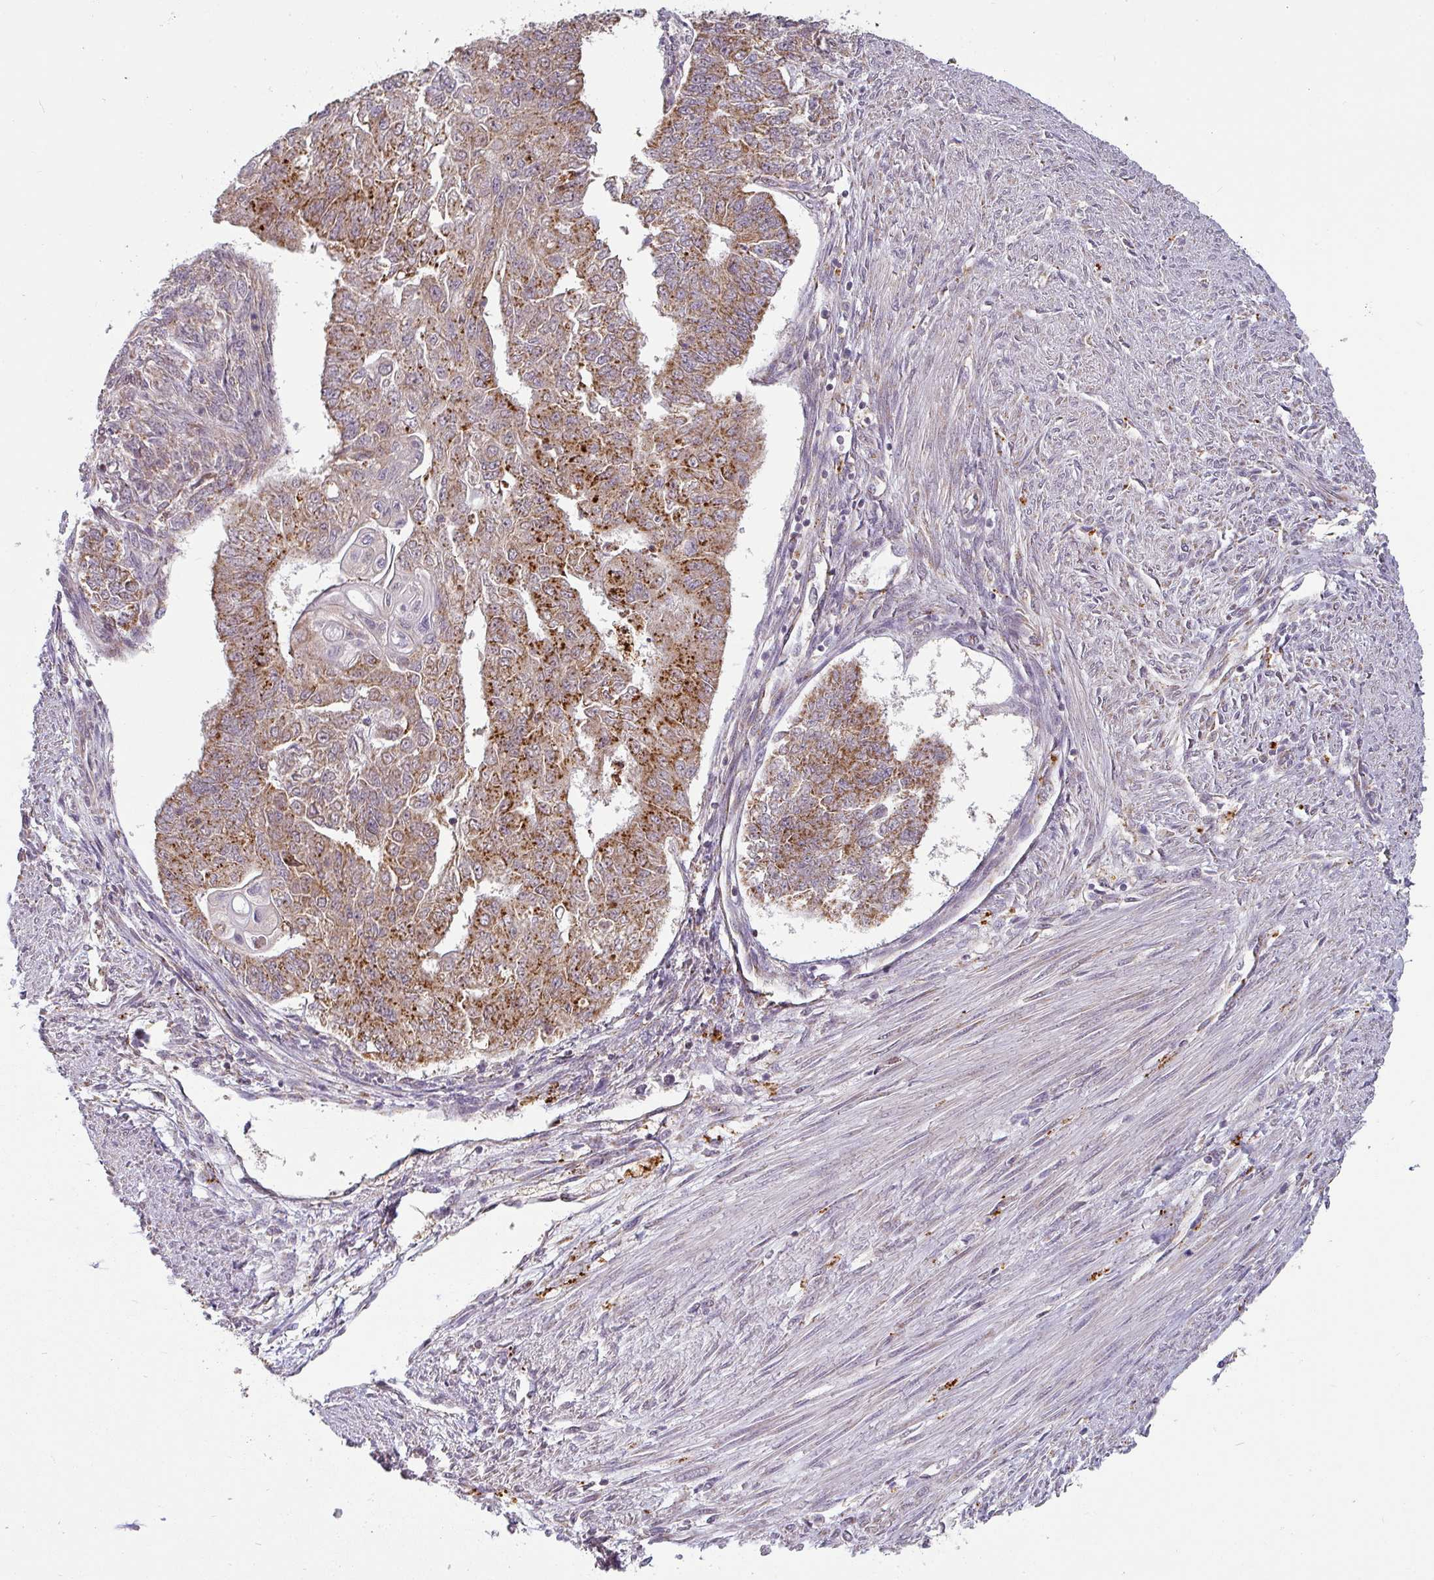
{"staining": {"intensity": "moderate", "quantity": ">75%", "location": "cytoplasmic/membranous"}, "tissue": "endometrial cancer", "cell_type": "Tumor cells", "image_type": "cancer", "snomed": [{"axis": "morphology", "description": "Adenocarcinoma, NOS"}, {"axis": "topography", "description": "Endometrium"}], "caption": "DAB (3,3'-diaminobenzidine) immunohistochemical staining of endometrial cancer (adenocarcinoma) shows moderate cytoplasmic/membranous protein positivity in approximately >75% of tumor cells.", "gene": "MRPS16", "patient": {"sex": "female", "age": 32}}